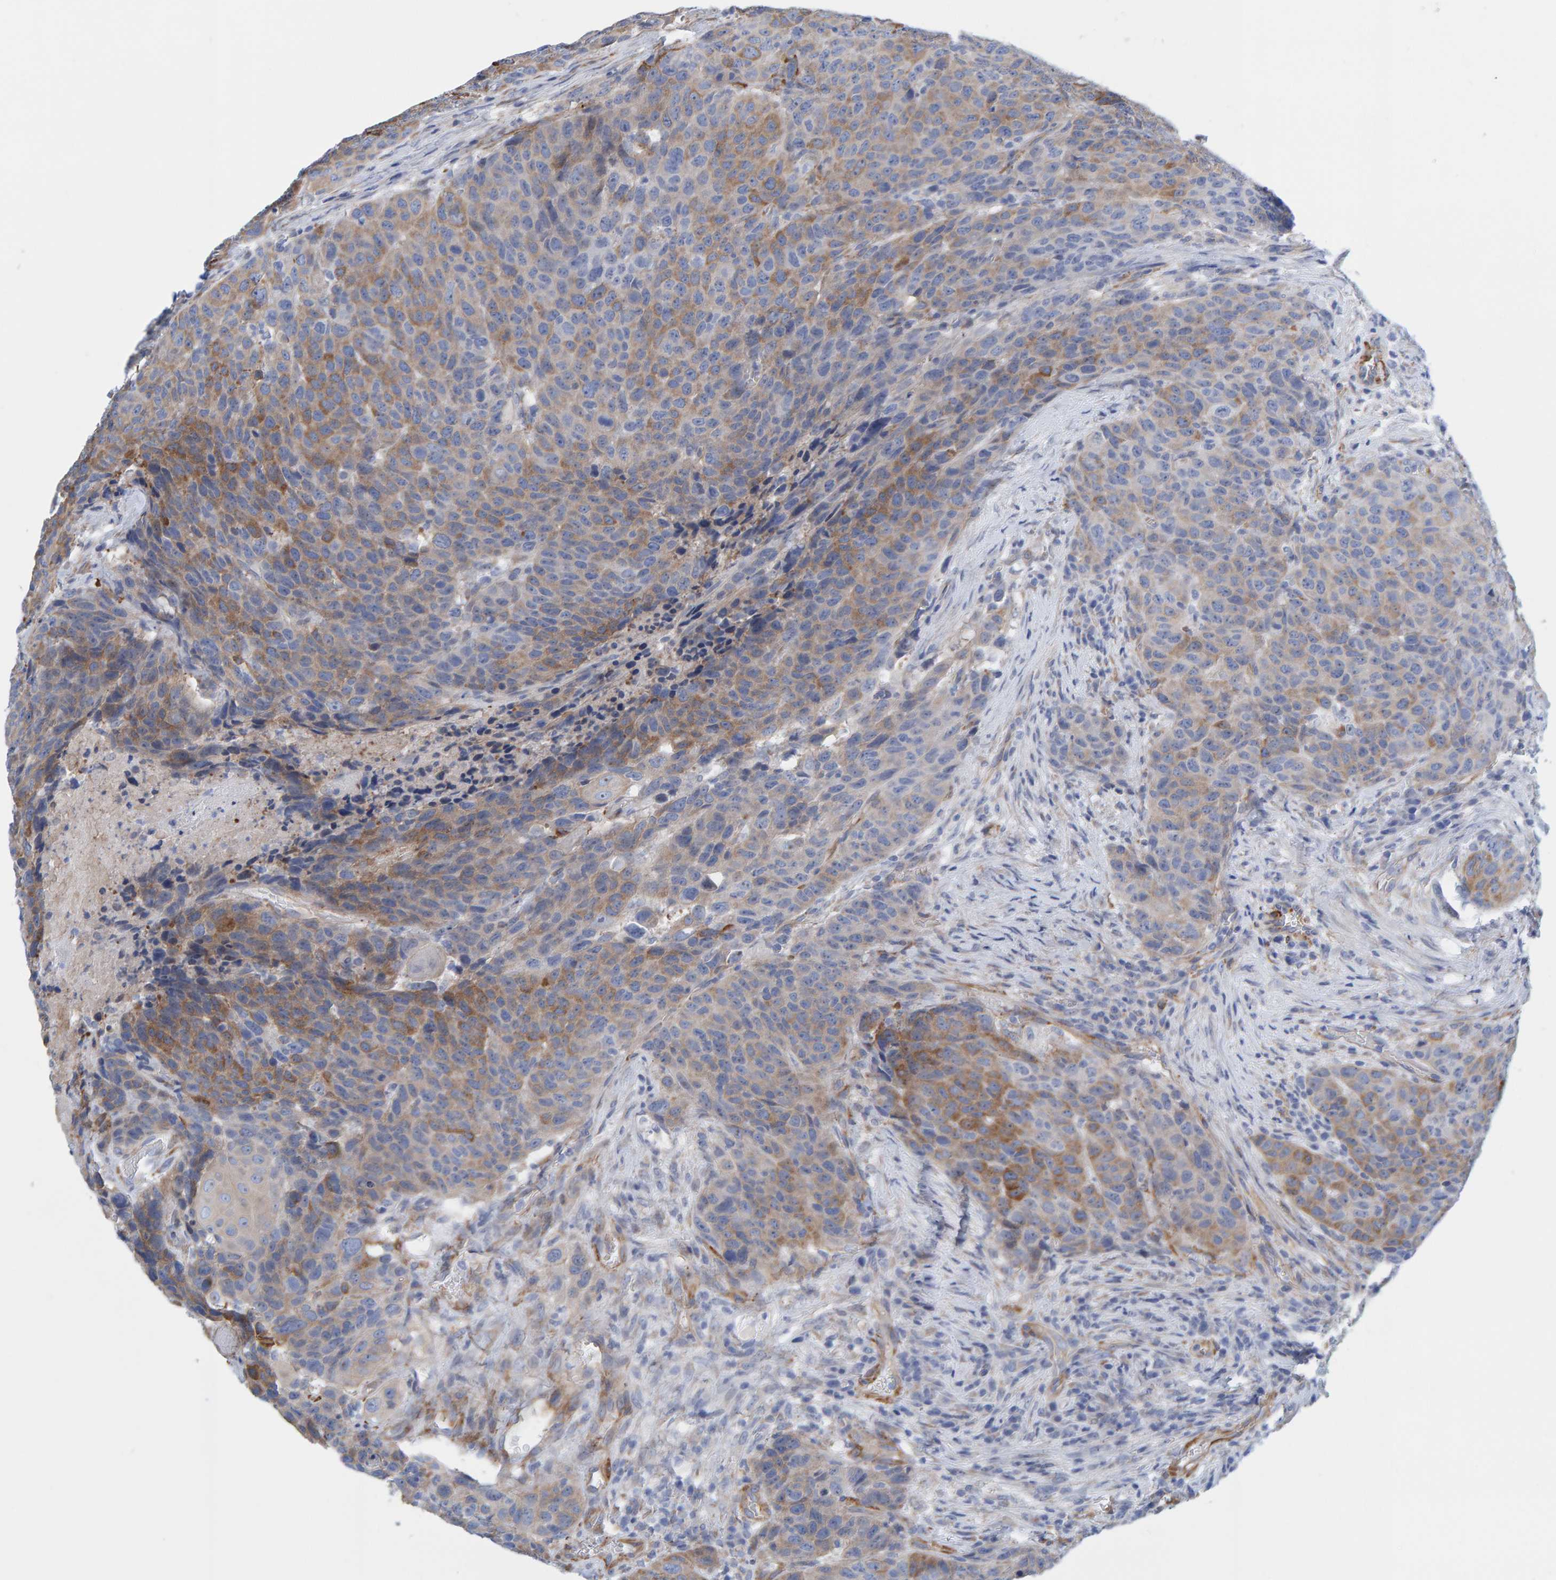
{"staining": {"intensity": "moderate", "quantity": ">75%", "location": "cytoplasmic/membranous"}, "tissue": "head and neck cancer", "cell_type": "Tumor cells", "image_type": "cancer", "snomed": [{"axis": "morphology", "description": "Squamous cell carcinoma, NOS"}, {"axis": "topography", "description": "Head-Neck"}], "caption": "Protein expression analysis of head and neck squamous cell carcinoma exhibits moderate cytoplasmic/membranous positivity in approximately >75% of tumor cells. (DAB IHC with brightfield microscopy, high magnification).", "gene": "MAP1B", "patient": {"sex": "male", "age": 66}}